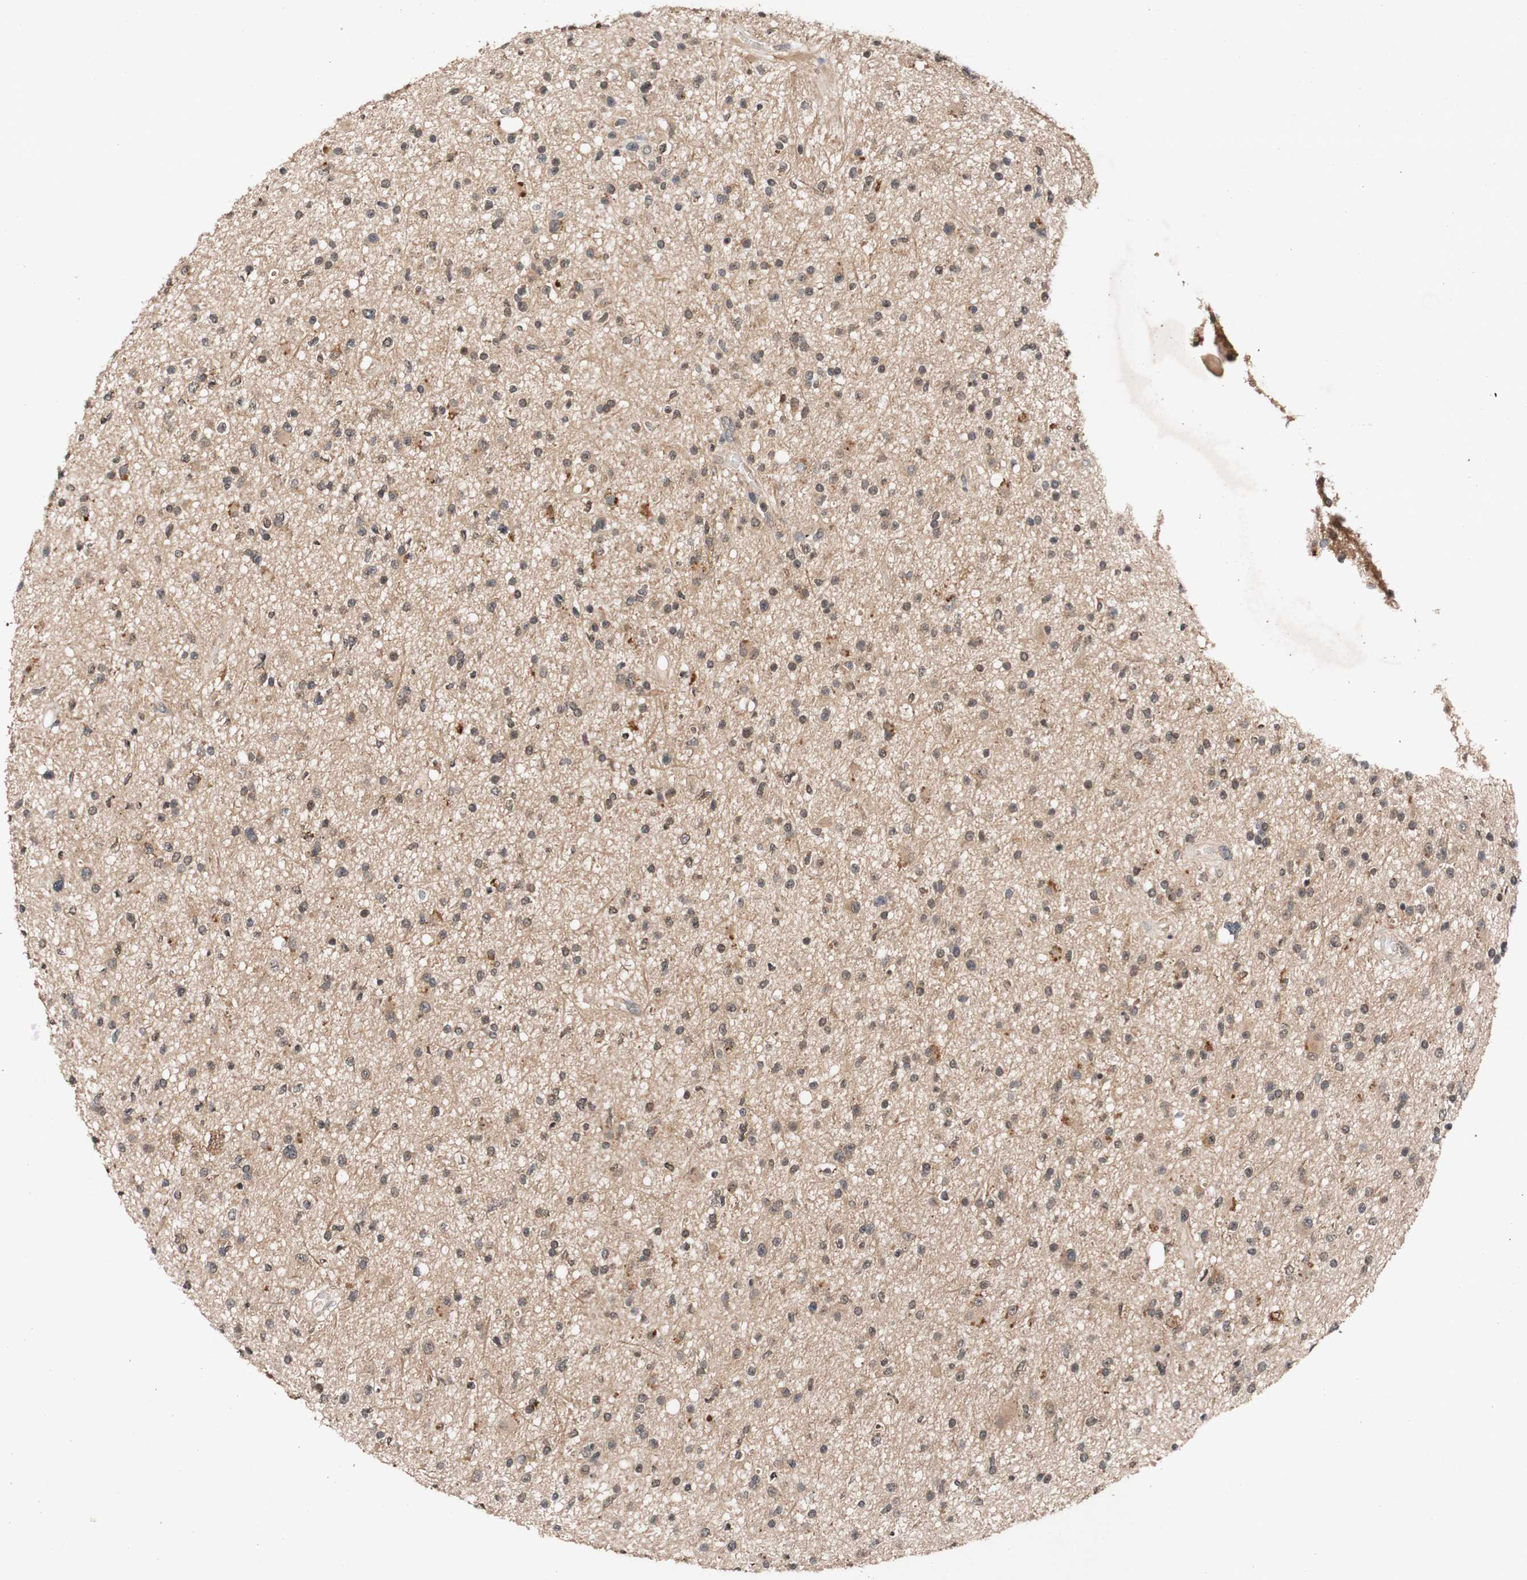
{"staining": {"intensity": "weak", "quantity": "25%-75%", "location": "cytoplasmic/membranous,nuclear"}, "tissue": "glioma", "cell_type": "Tumor cells", "image_type": "cancer", "snomed": [{"axis": "morphology", "description": "Glioma, malignant, High grade"}, {"axis": "topography", "description": "Brain"}], "caption": "Malignant glioma (high-grade) stained with a brown dye shows weak cytoplasmic/membranous and nuclear positive positivity in about 25%-75% of tumor cells.", "gene": "PIN1", "patient": {"sex": "male", "age": 33}}